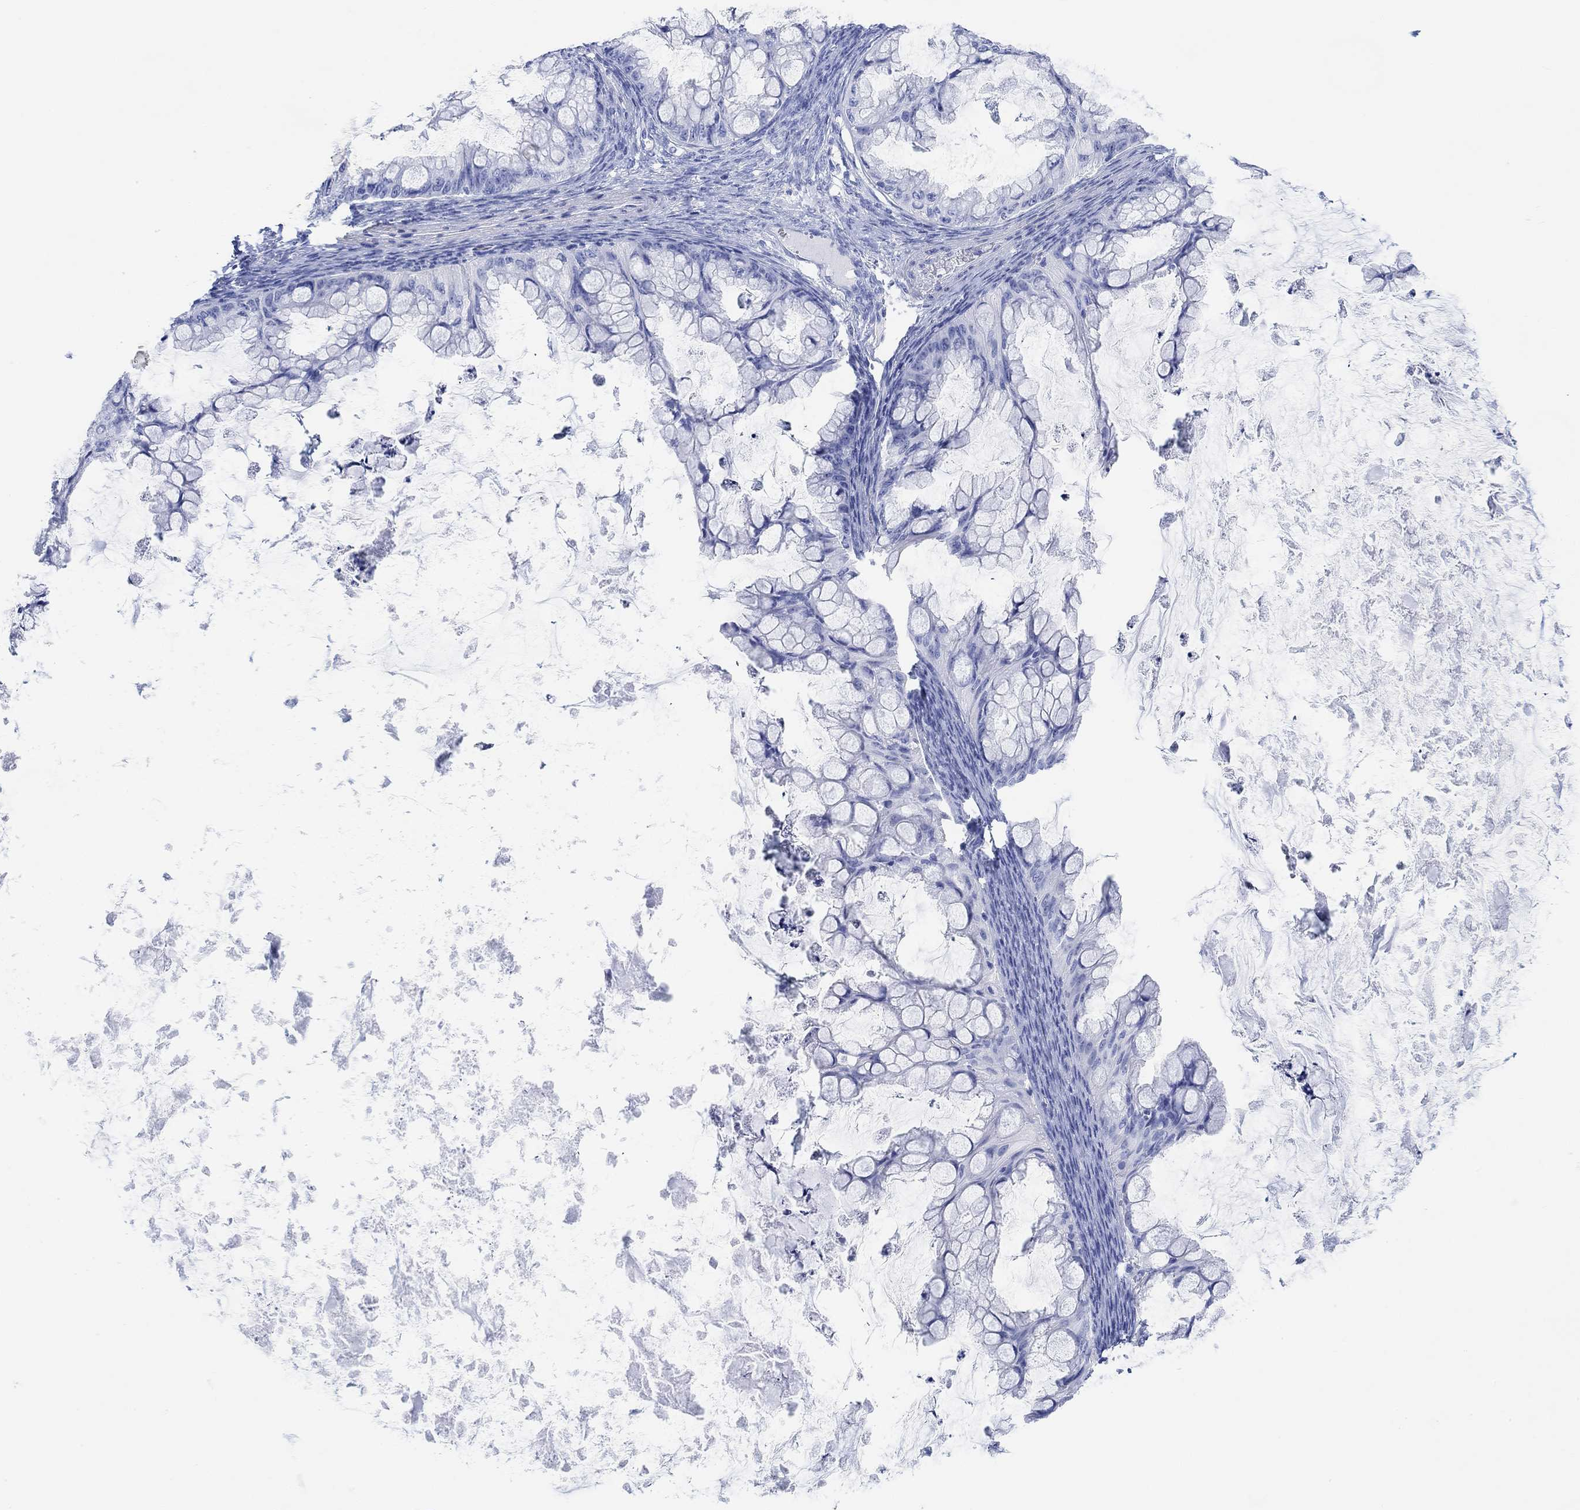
{"staining": {"intensity": "negative", "quantity": "none", "location": "none"}, "tissue": "ovarian cancer", "cell_type": "Tumor cells", "image_type": "cancer", "snomed": [{"axis": "morphology", "description": "Cystadenocarcinoma, mucinous, NOS"}, {"axis": "topography", "description": "Ovary"}], "caption": "Human ovarian cancer (mucinous cystadenocarcinoma) stained for a protein using immunohistochemistry demonstrates no staining in tumor cells.", "gene": "ANKRD33", "patient": {"sex": "female", "age": 35}}